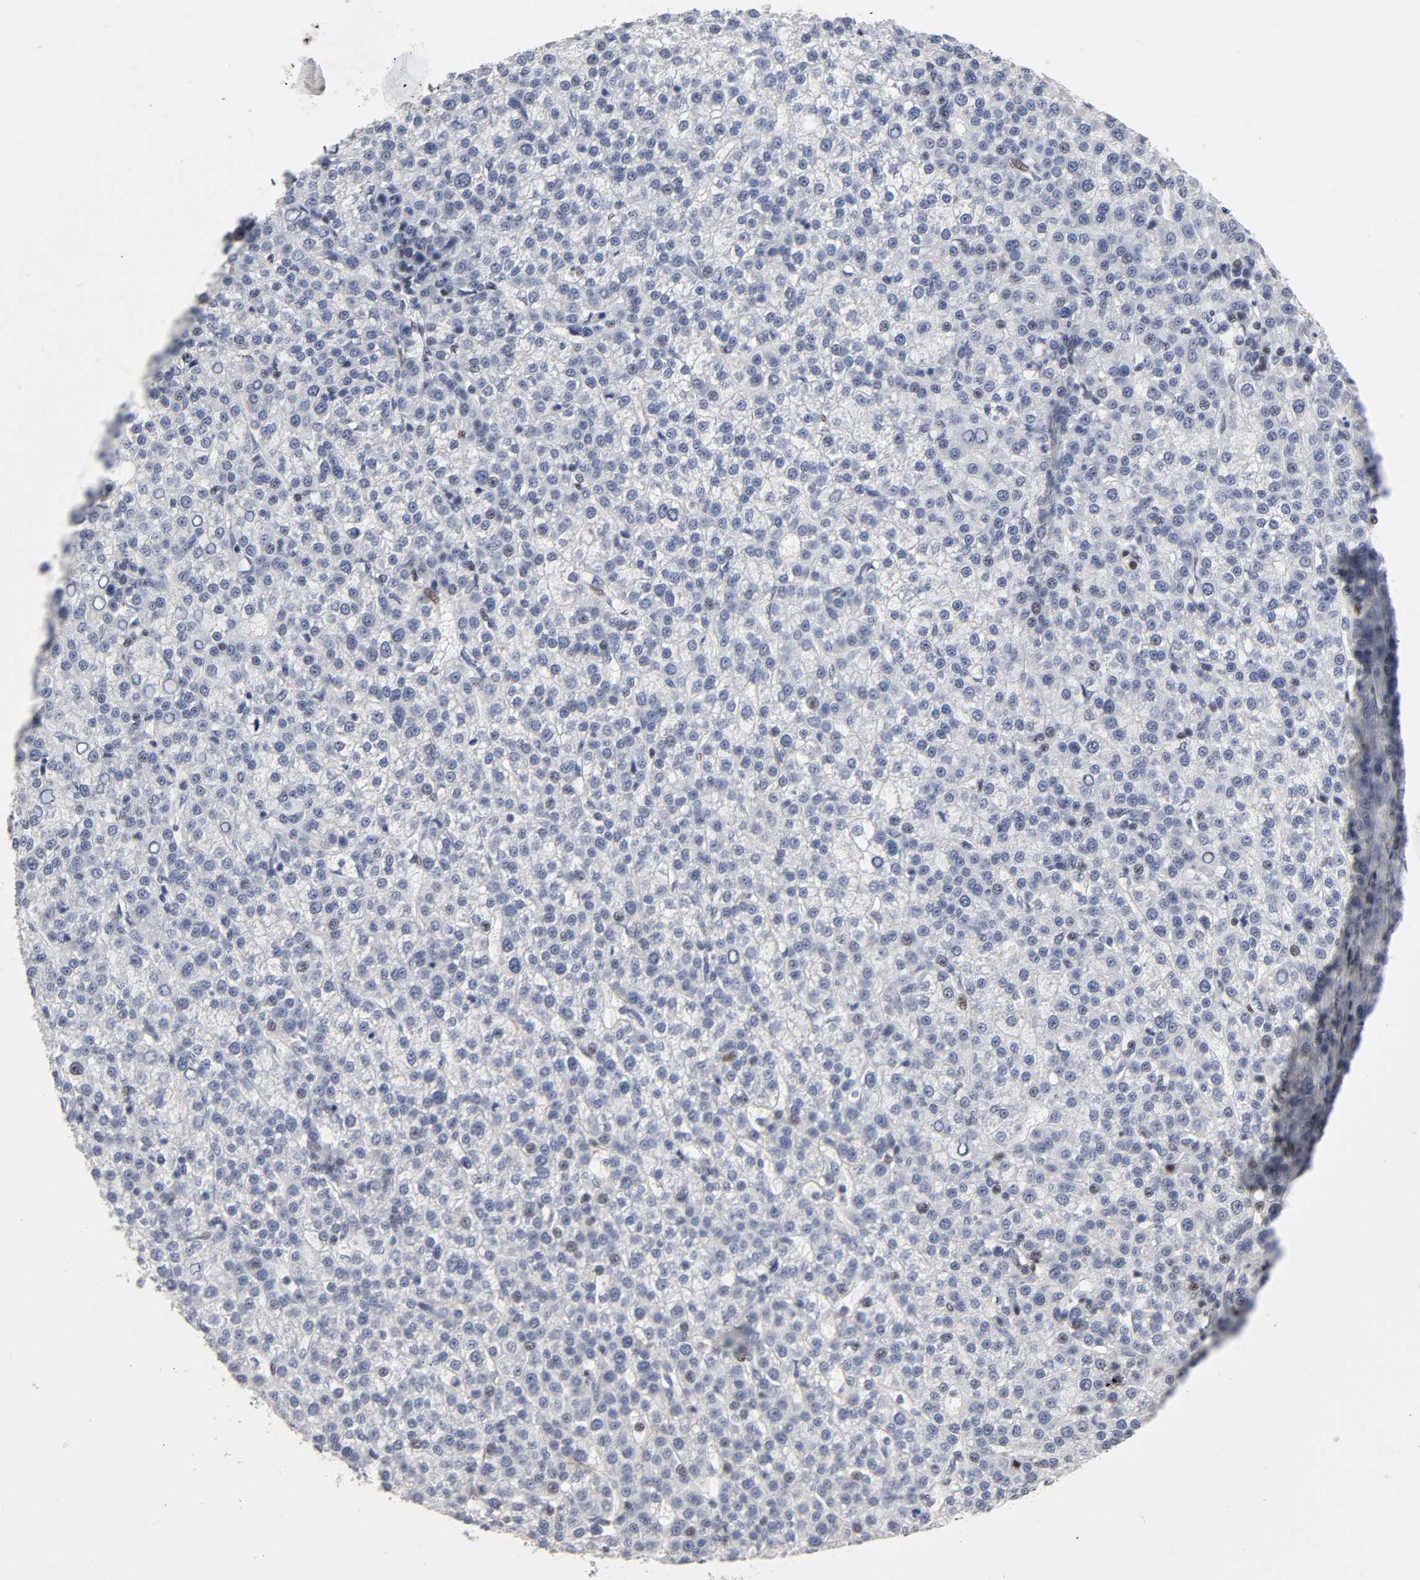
{"staining": {"intensity": "negative", "quantity": "none", "location": "none"}, "tissue": "liver cancer", "cell_type": "Tumor cells", "image_type": "cancer", "snomed": [{"axis": "morphology", "description": "Carcinoma, Hepatocellular, NOS"}, {"axis": "topography", "description": "Liver"}], "caption": "Tumor cells show no significant expression in liver cancer.", "gene": "STK38", "patient": {"sex": "female", "age": 58}}